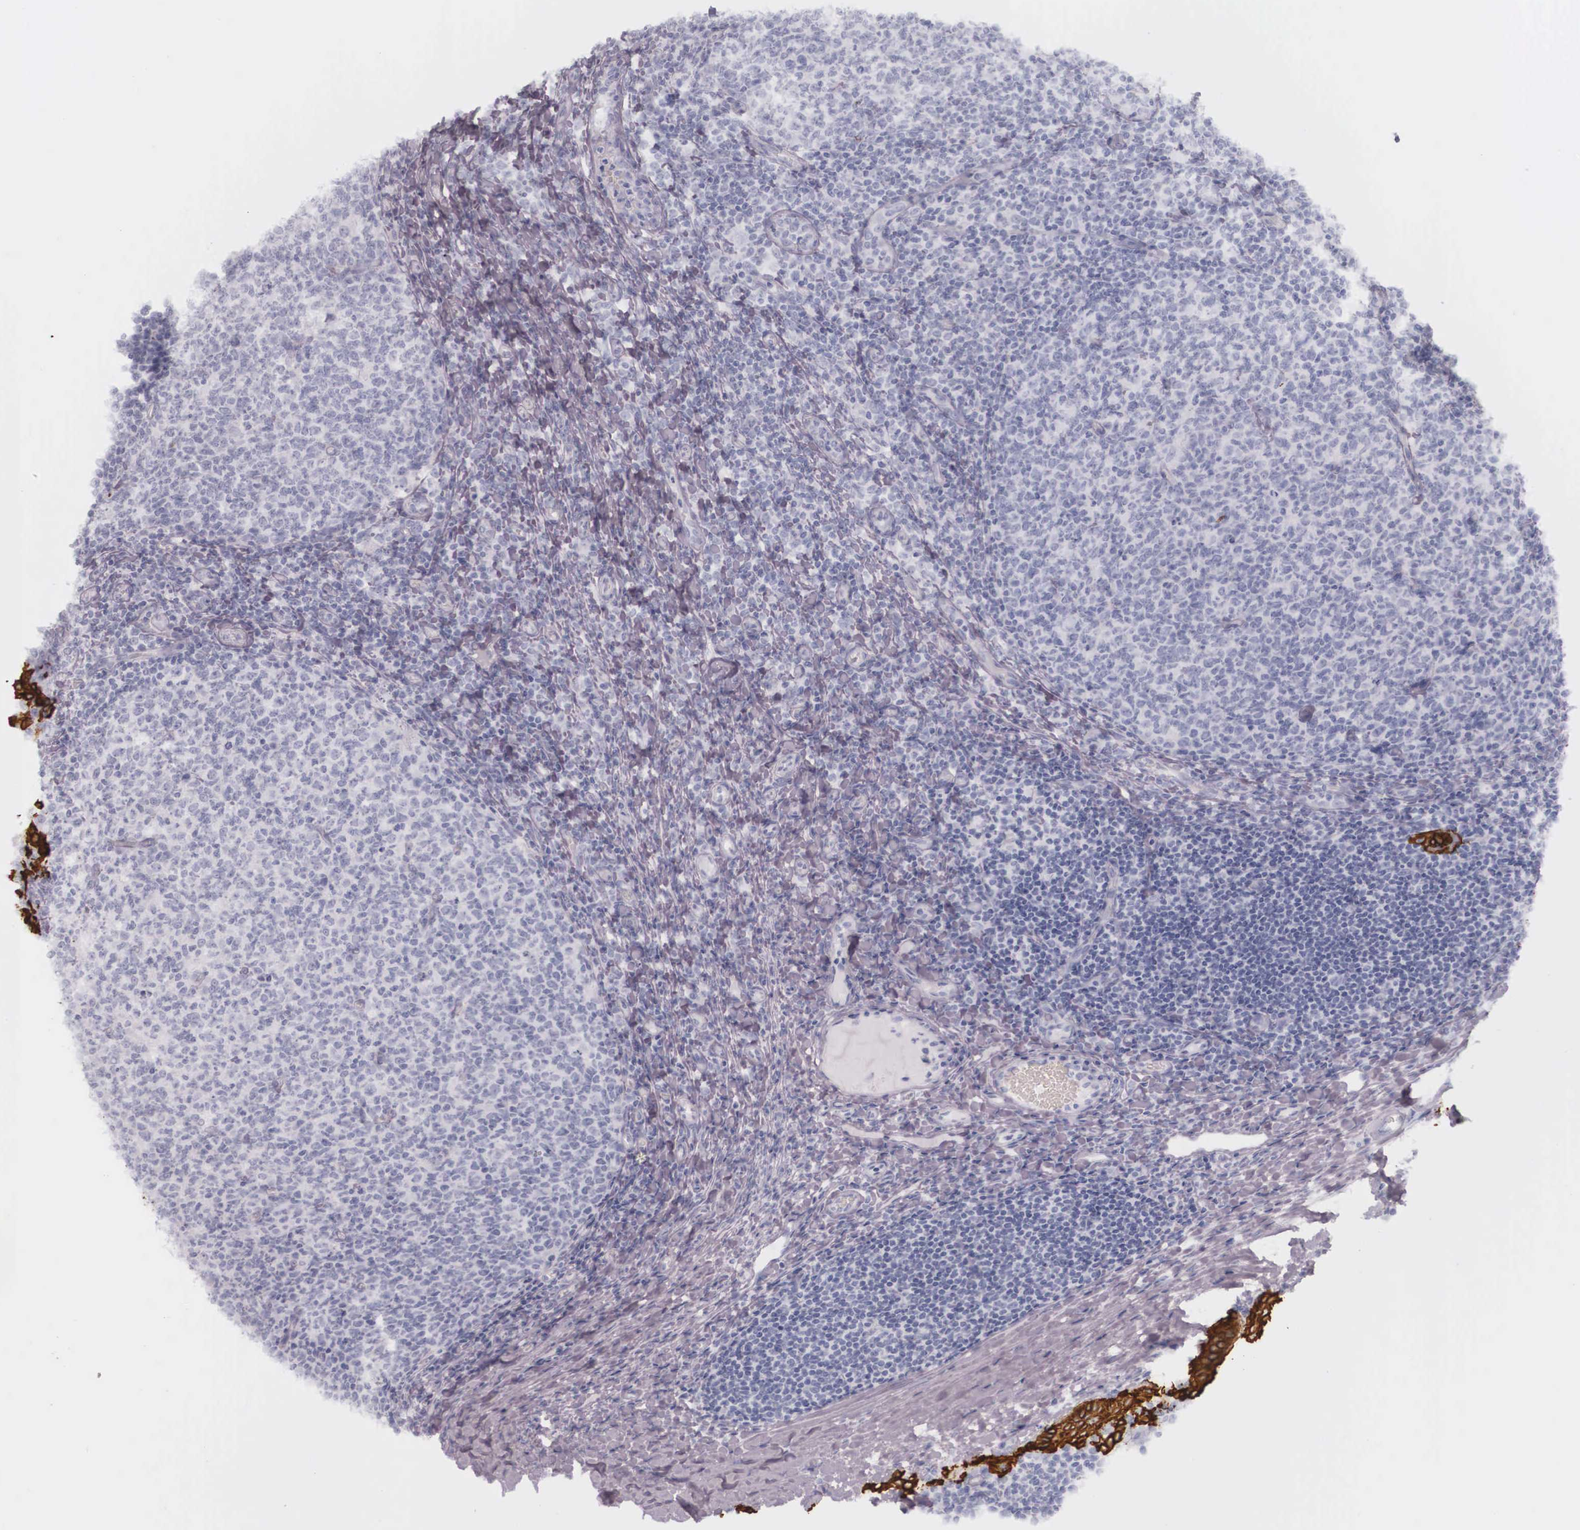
{"staining": {"intensity": "negative", "quantity": "none", "location": "none"}, "tissue": "tonsil", "cell_type": "Germinal center cells", "image_type": "normal", "snomed": [{"axis": "morphology", "description": "Normal tissue, NOS"}, {"axis": "topography", "description": "Tonsil"}], "caption": "High power microscopy micrograph of an immunohistochemistry histopathology image of normal tonsil, revealing no significant expression in germinal center cells. (DAB IHC with hematoxylin counter stain).", "gene": "KRT14", "patient": {"sex": "male", "age": 6}}